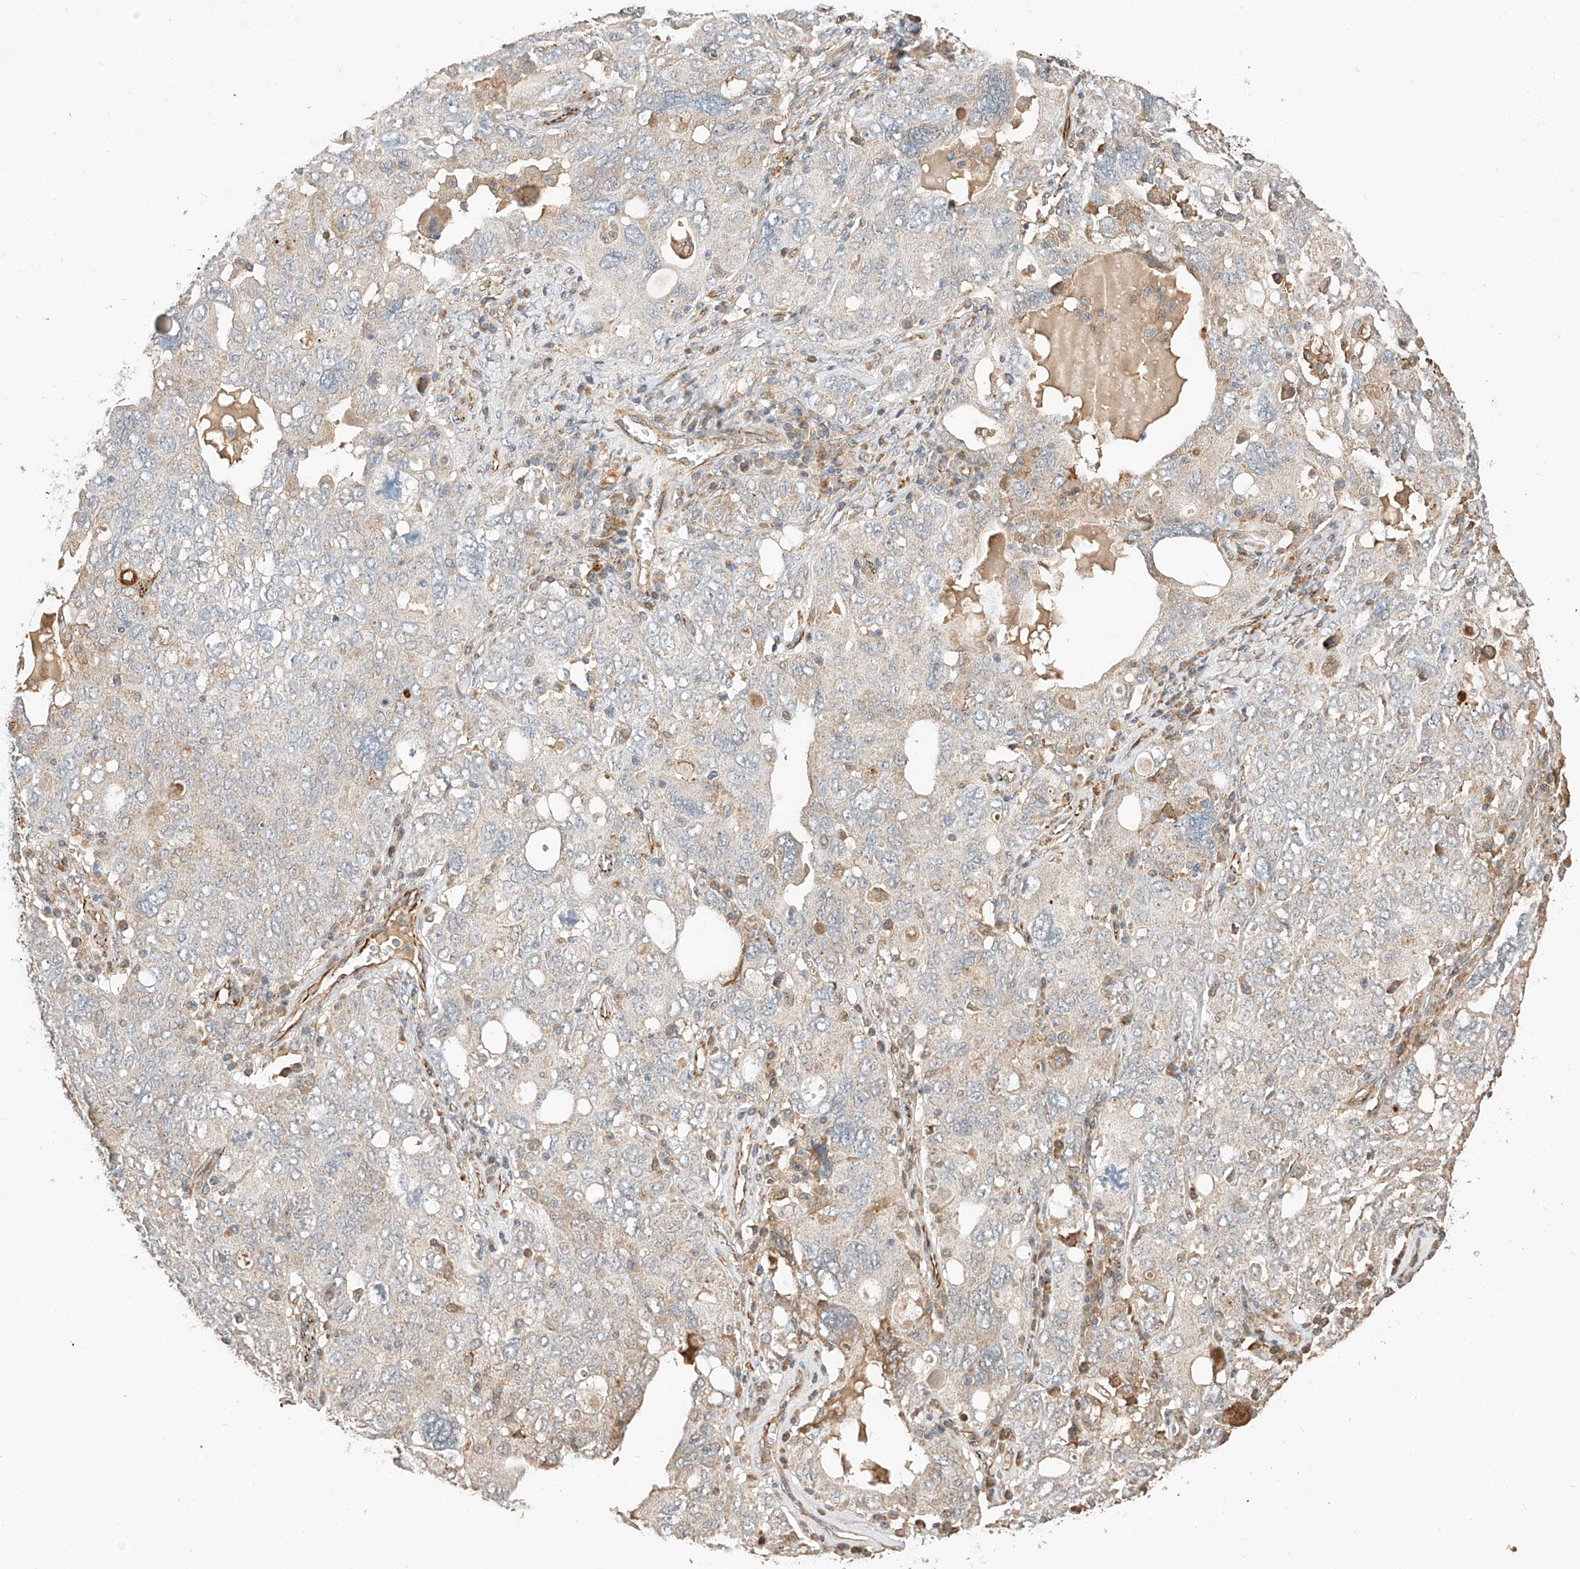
{"staining": {"intensity": "negative", "quantity": "none", "location": "none"}, "tissue": "ovarian cancer", "cell_type": "Tumor cells", "image_type": "cancer", "snomed": [{"axis": "morphology", "description": "Carcinoma, endometroid"}, {"axis": "topography", "description": "Ovary"}], "caption": "This is a micrograph of immunohistochemistry staining of endometroid carcinoma (ovarian), which shows no expression in tumor cells.", "gene": "SUSD6", "patient": {"sex": "female", "age": 62}}